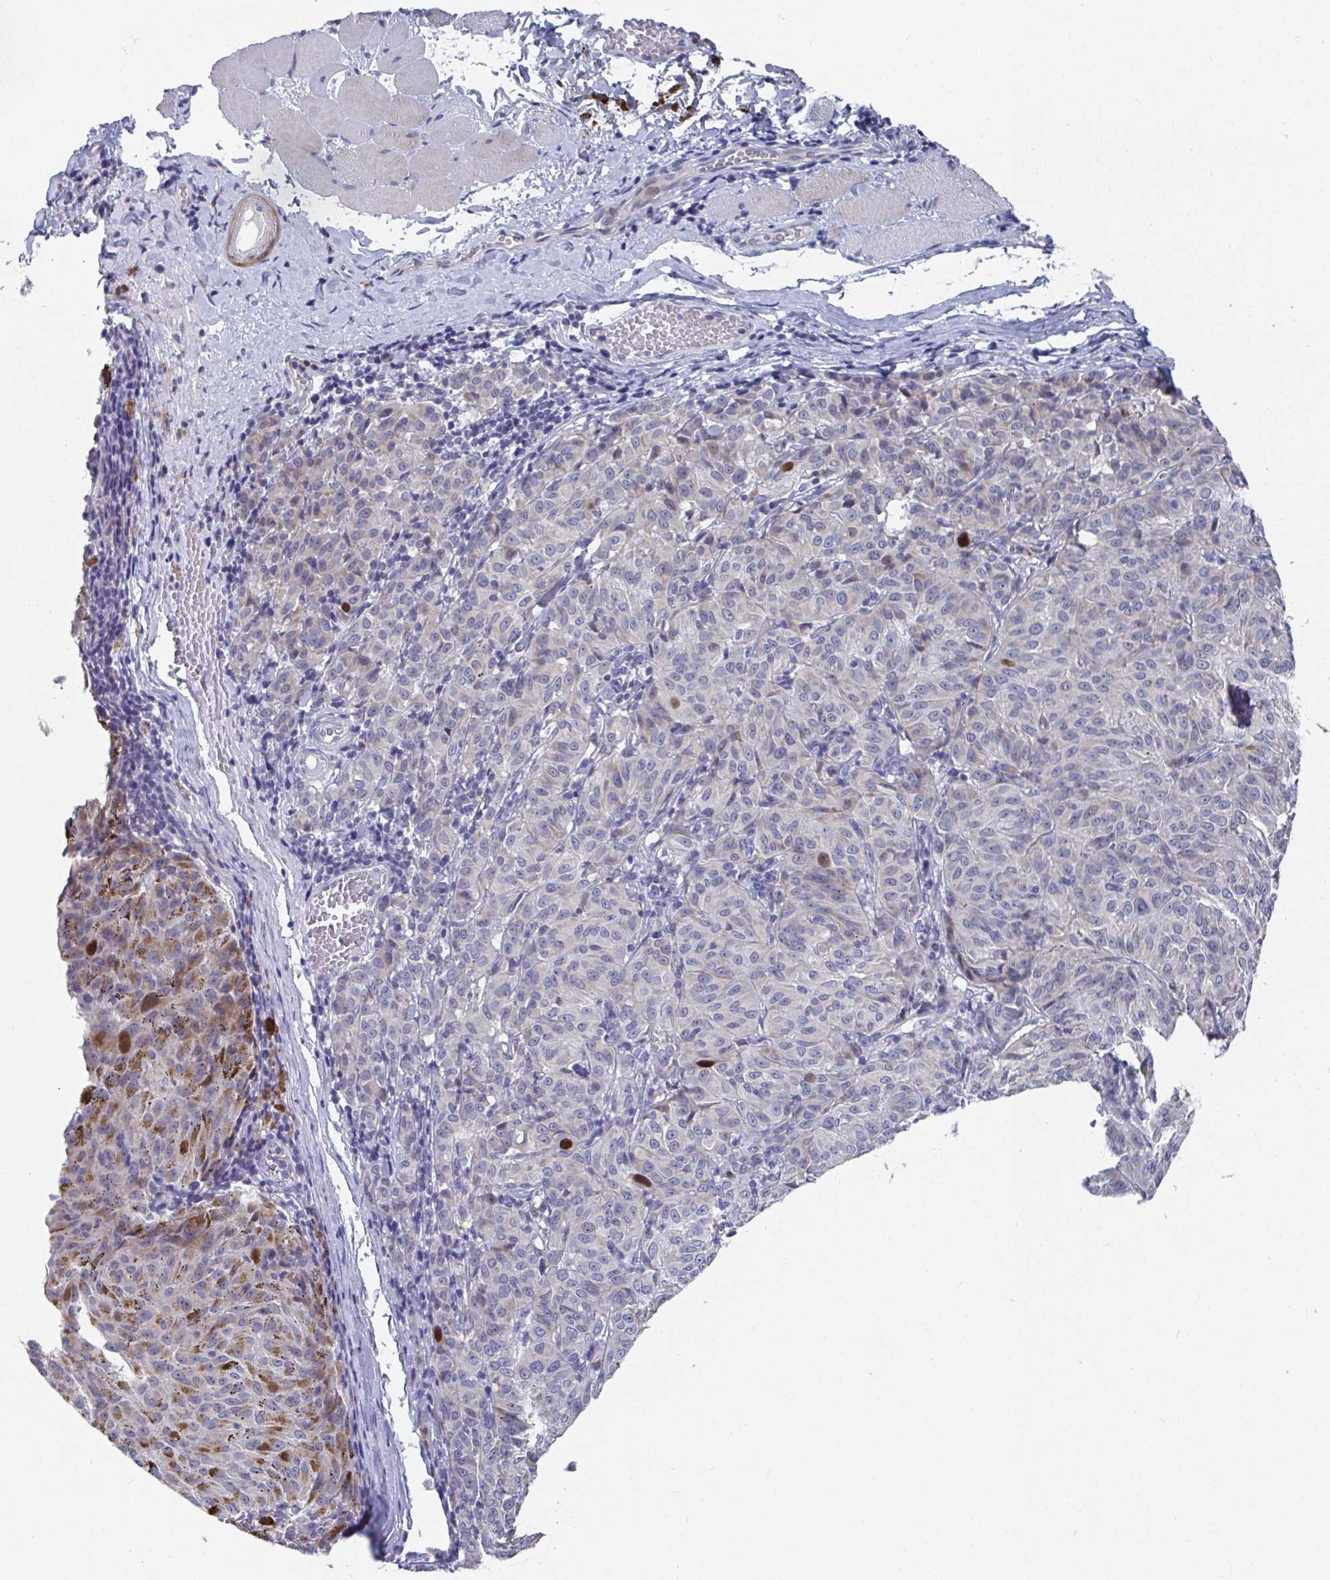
{"staining": {"intensity": "moderate", "quantity": "<25%", "location": "cytoplasmic/membranous"}, "tissue": "melanoma", "cell_type": "Tumor cells", "image_type": "cancer", "snomed": [{"axis": "morphology", "description": "Malignant melanoma, NOS"}, {"axis": "topography", "description": "Skin"}], "caption": "Immunohistochemistry of human melanoma reveals low levels of moderate cytoplasmic/membranous positivity in about <25% of tumor cells.", "gene": "ATP5F1C", "patient": {"sex": "female", "age": 72}}